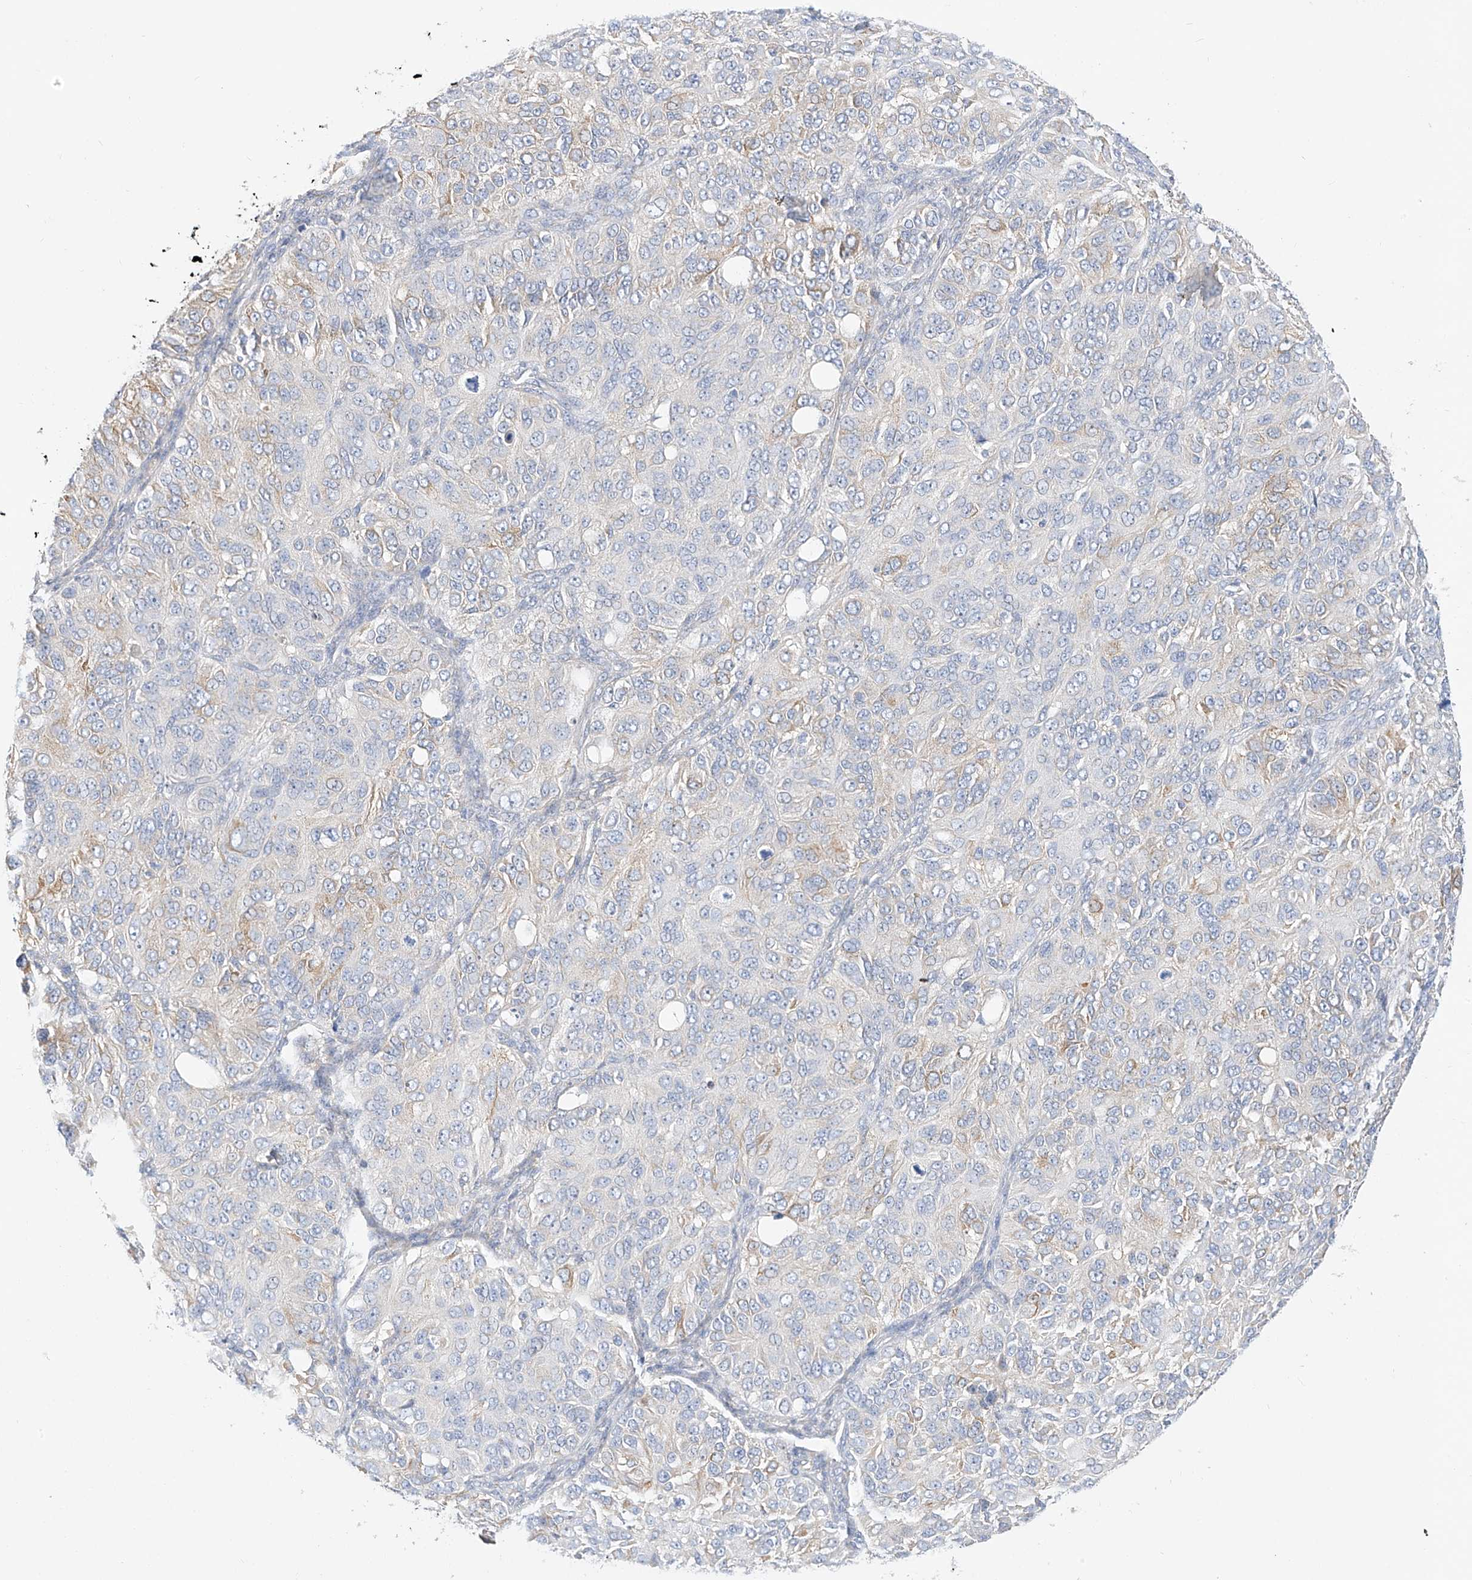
{"staining": {"intensity": "moderate", "quantity": "<25%", "location": "cytoplasmic/membranous"}, "tissue": "ovarian cancer", "cell_type": "Tumor cells", "image_type": "cancer", "snomed": [{"axis": "morphology", "description": "Carcinoma, endometroid"}, {"axis": "topography", "description": "Ovary"}], "caption": "Protein expression analysis of human ovarian cancer reveals moderate cytoplasmic/membranous expression in about <25% of tumor cells.", "gene": "RASA2", "patient": {"sex": "female", "age": 51}}